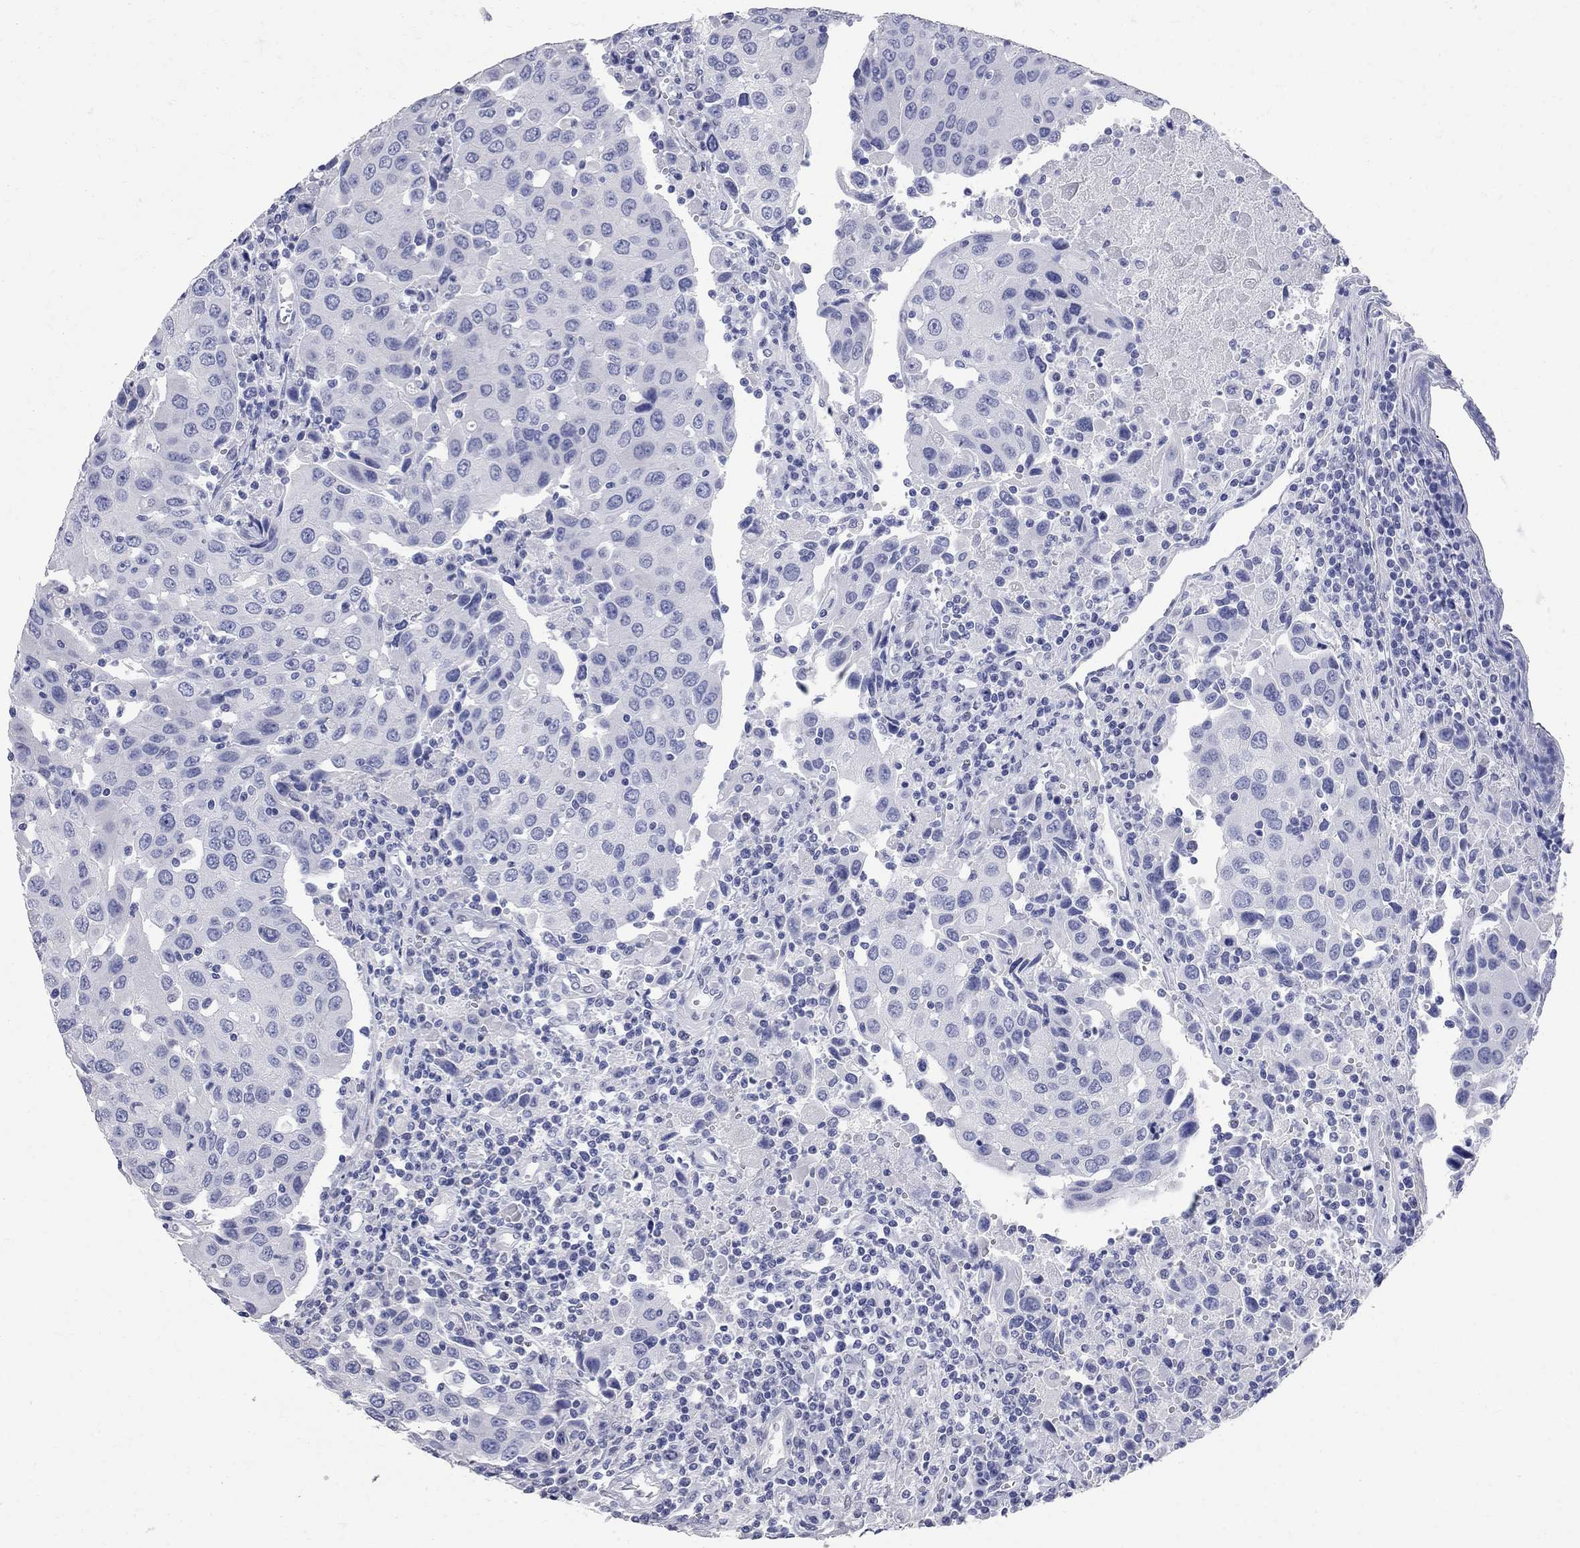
{"staining": {"intensity": "negative", "quantity": "none", "location": "none"}, "tissue": "urothelial cancer", "cell_type": "Tumor cells", "image_type": "cancer", "snomed": [{"axis": "morphology", "description": "Urothelial carcinoma, High grade"}, {"axis": "topography", "description": "Urinary bladder"}], "caption": "The image reveals no significant positivity in tumor cells of urothelial carcinoma (high-grade).", "gene": "BPIFB1", "patient": {"sex": "female", "age": 85}}